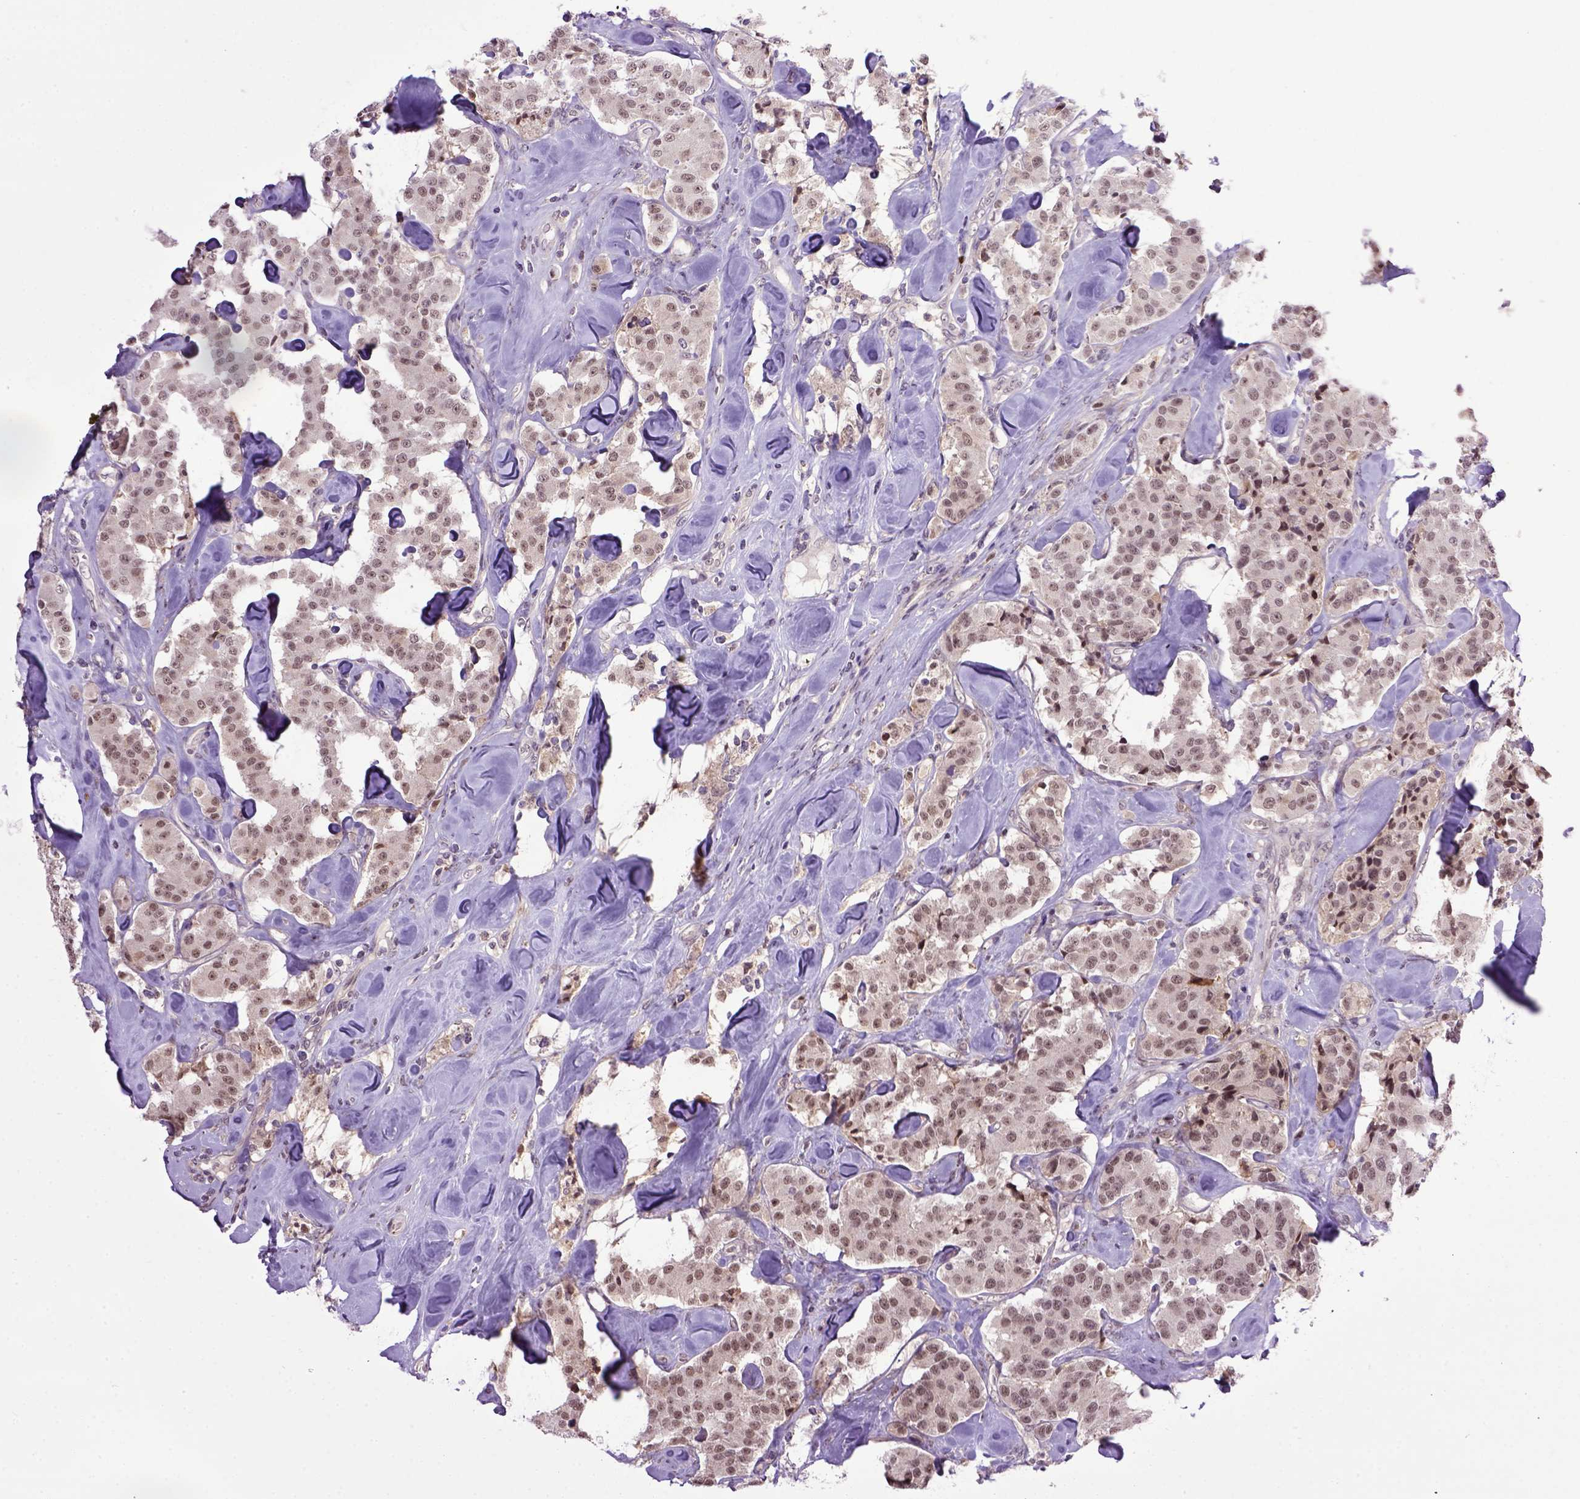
{"staining": {"intensity": "moderate", "quantity": "<25%", "location": "nuclear"}, "tissue": "carcinoid", "cell_type": "Tumor cells", "image_type": "cancer", "snomed": [{"axis": "morphology", "description": "Carcinoid, malignant, NOS"}, {"axis": "topography", "description": "Pancreas"}], "caption": "About <25% of tumor cells in human malignant carcinoid display moderate nuclear protein expression as visualized by brown immunohistochemical staining.", "gene": "RAB43", "patient": {"sex": "male", "age": 41}}